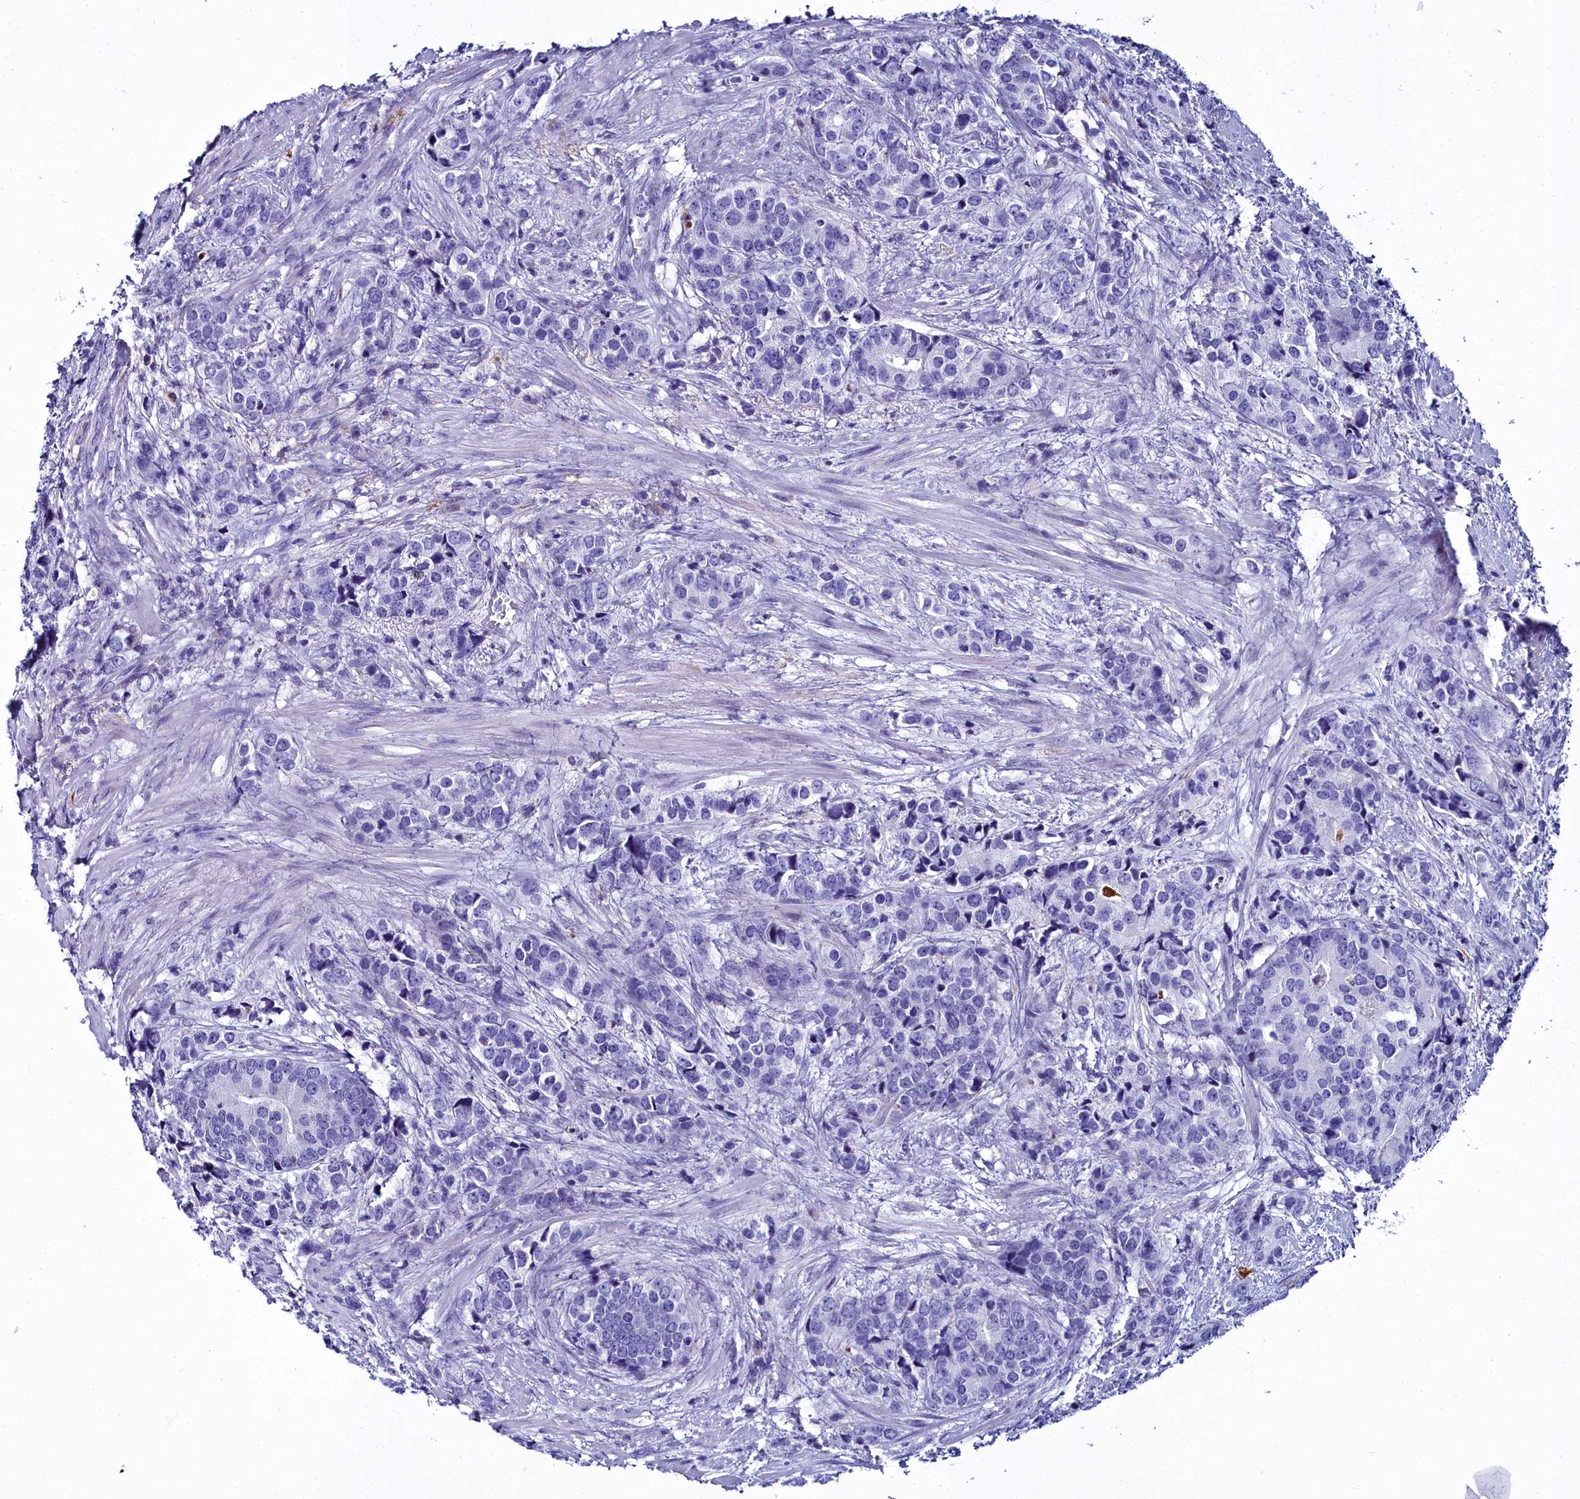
{"staining": {"intensity": "negative", "quantity": "none", "location": "none"}, "tissue": "prostate cancer", "cell_type": "Tumor cells", "image_type": "cancer", "snomed": [{"axis": "morphology", "description": "Adenocarcinoma, High grade"}, {"axis": "topography", "description": "Prostate"}], "caption": "Immunohistochemistry photomicrograph of human prostate adenocarcinoma (high-grade) stained for a protein (brown), which reveals no expression in tumor cells.", "gene": "ELAPOR2", "patient": {"sex": "male", "age": 62}}